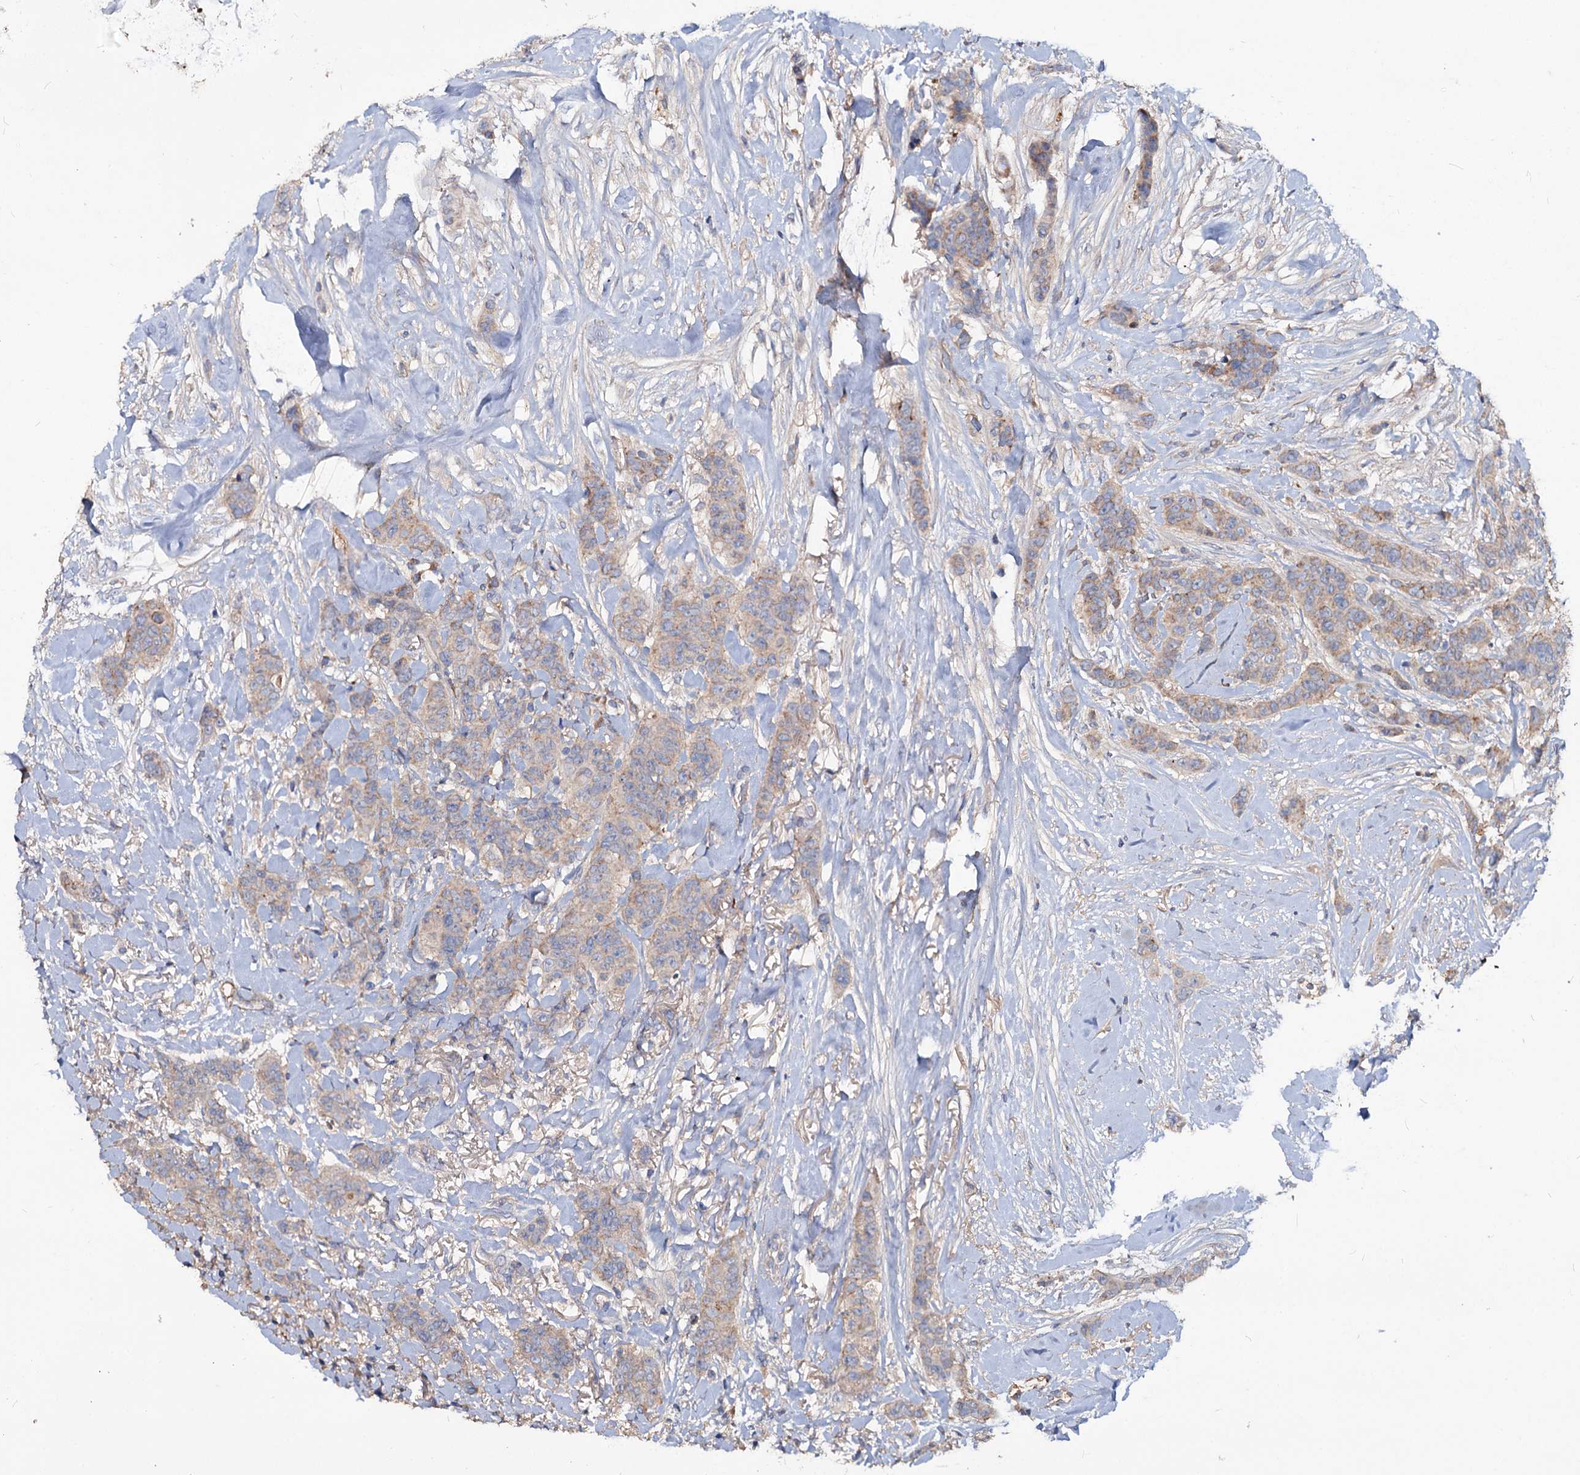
{"staining": {"intensity": "weak", "quantity": "<25%", "location": "cytoplasmic/membranous"}, "tissue": "breast cancer", "cell_type": "Tumor cells", "image_type": "cancer", "snomed": [{"axis": "morphology", "description": "Duct carcinoma"}, {"axis": "topography", "description": "Breast"}], "caption": "A photomicrograph of human breast cancer is negative for staining in tumor cells.", "gene": "ACY3", "patient": {"sex": "female", "age": 40}}